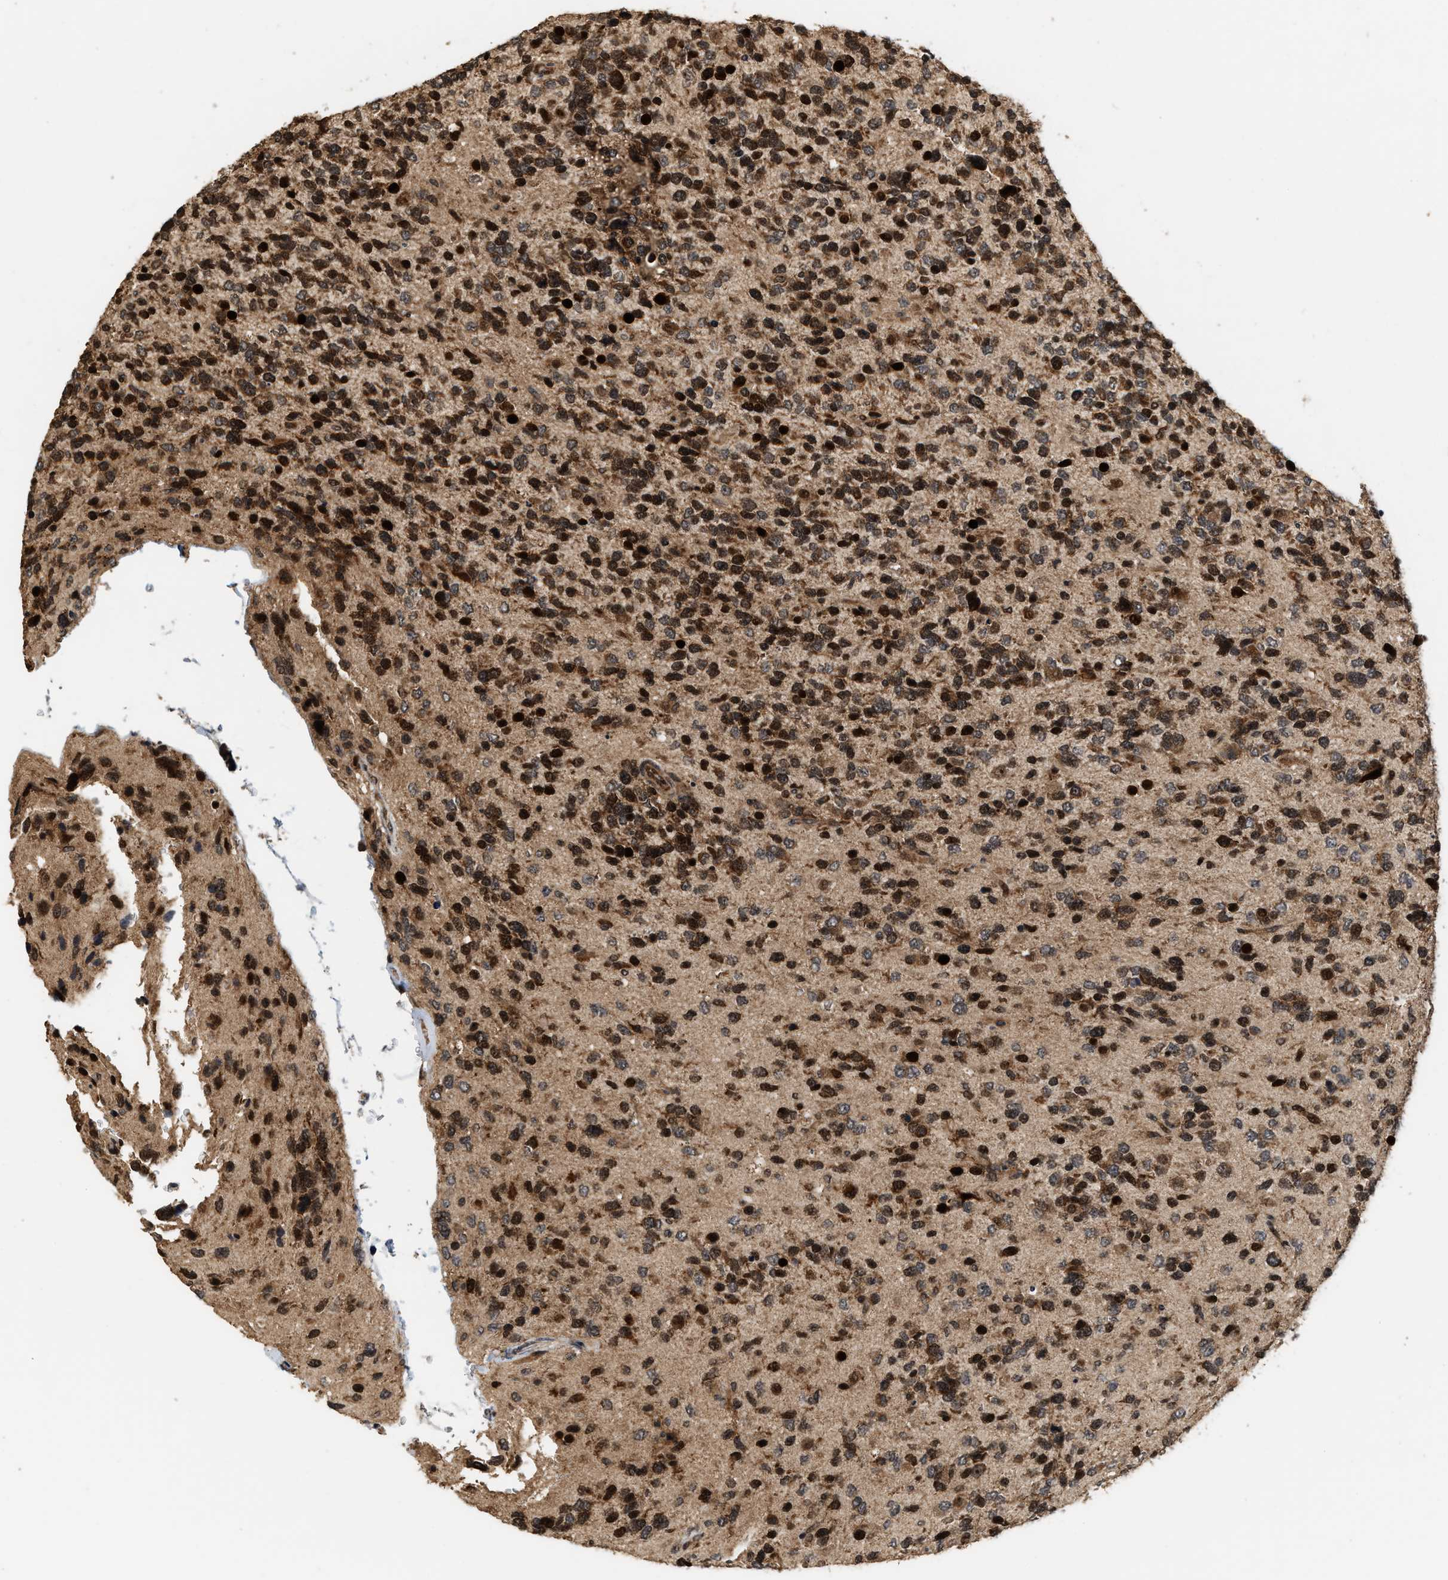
{"staining": {"intensity": "strong", "quantity": ">75%", "location": "cytoplasmic/membranous,nuclear"}, "tissue": "glioma", "cell_type": "Tumor cells", "image_type": "cancer", "snomed": [{"axis": "morphology", "description": "Glioma, malignant, High grade"}, {"axis": "topography", "description": "Brain"}], "caption": "Immunohistochemical staining of malignant high-grade glioma displays high levels of strong cytoplasmic/membranous and nuclear positivity in about >75% of tumor cells.", "gene": "ELP2", "patient": {"sex": "female", "age": 58}}